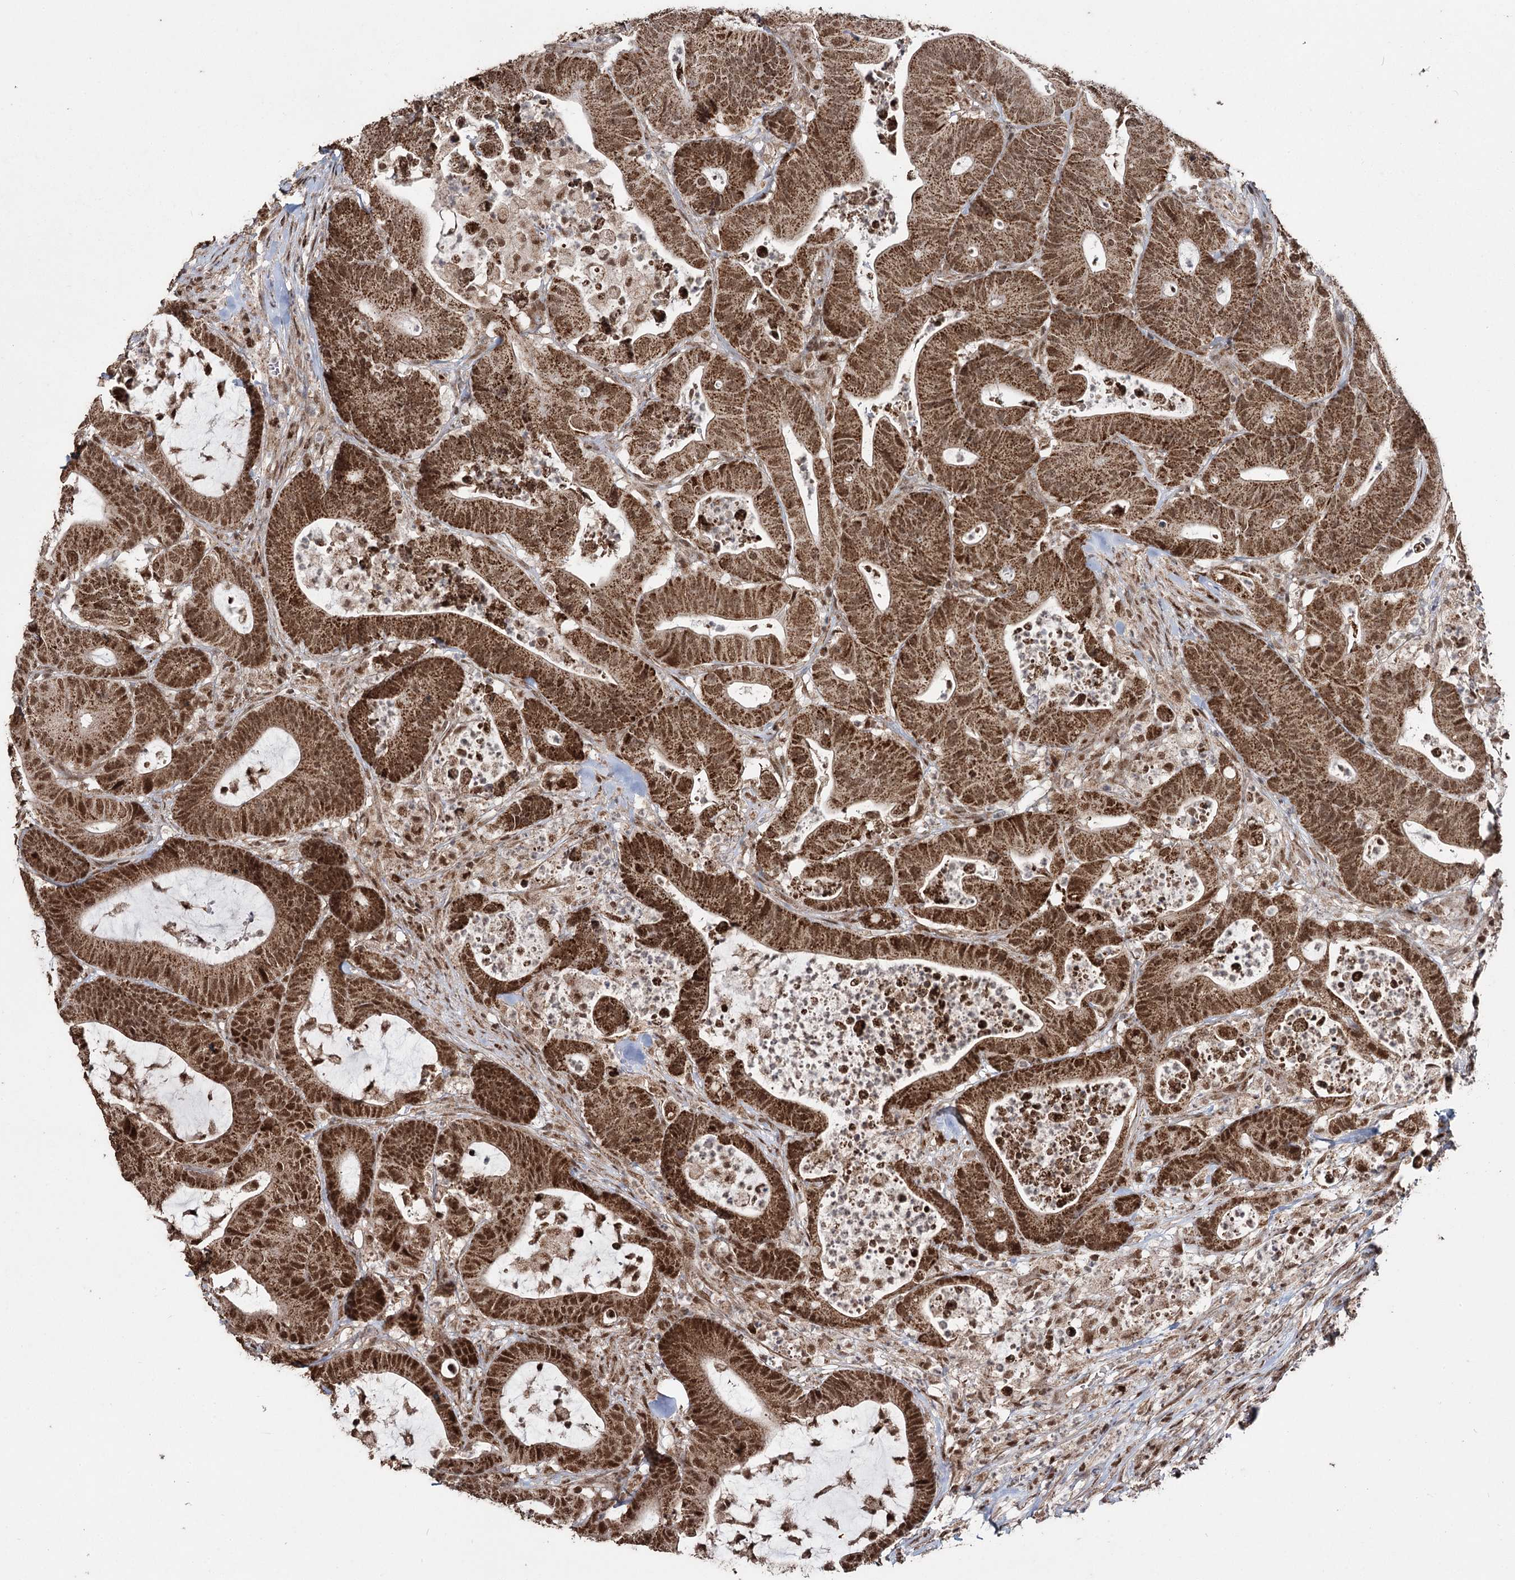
{"staining": {"intensity": "strong", "quantity": ">75%", "location": "cytoplasmic/membranous,nuclear"}, "tissue": "colorectal cancer", "cell_type": "Tumor cells", "image_type": "cancer", "snomed": [{"axis": "morphology", "description": "Adenocarcinoma, NOS"}, {"axis": "topography", "description": "Colon"}], "caption": "Protein expression analysis of colorectal cancer exhibits strong cytoplasmic/membranous and nuclear expression in about >75% of tumor cells.", "gene": "PDHX", "patient": {"sex": "female", "age": 84}}